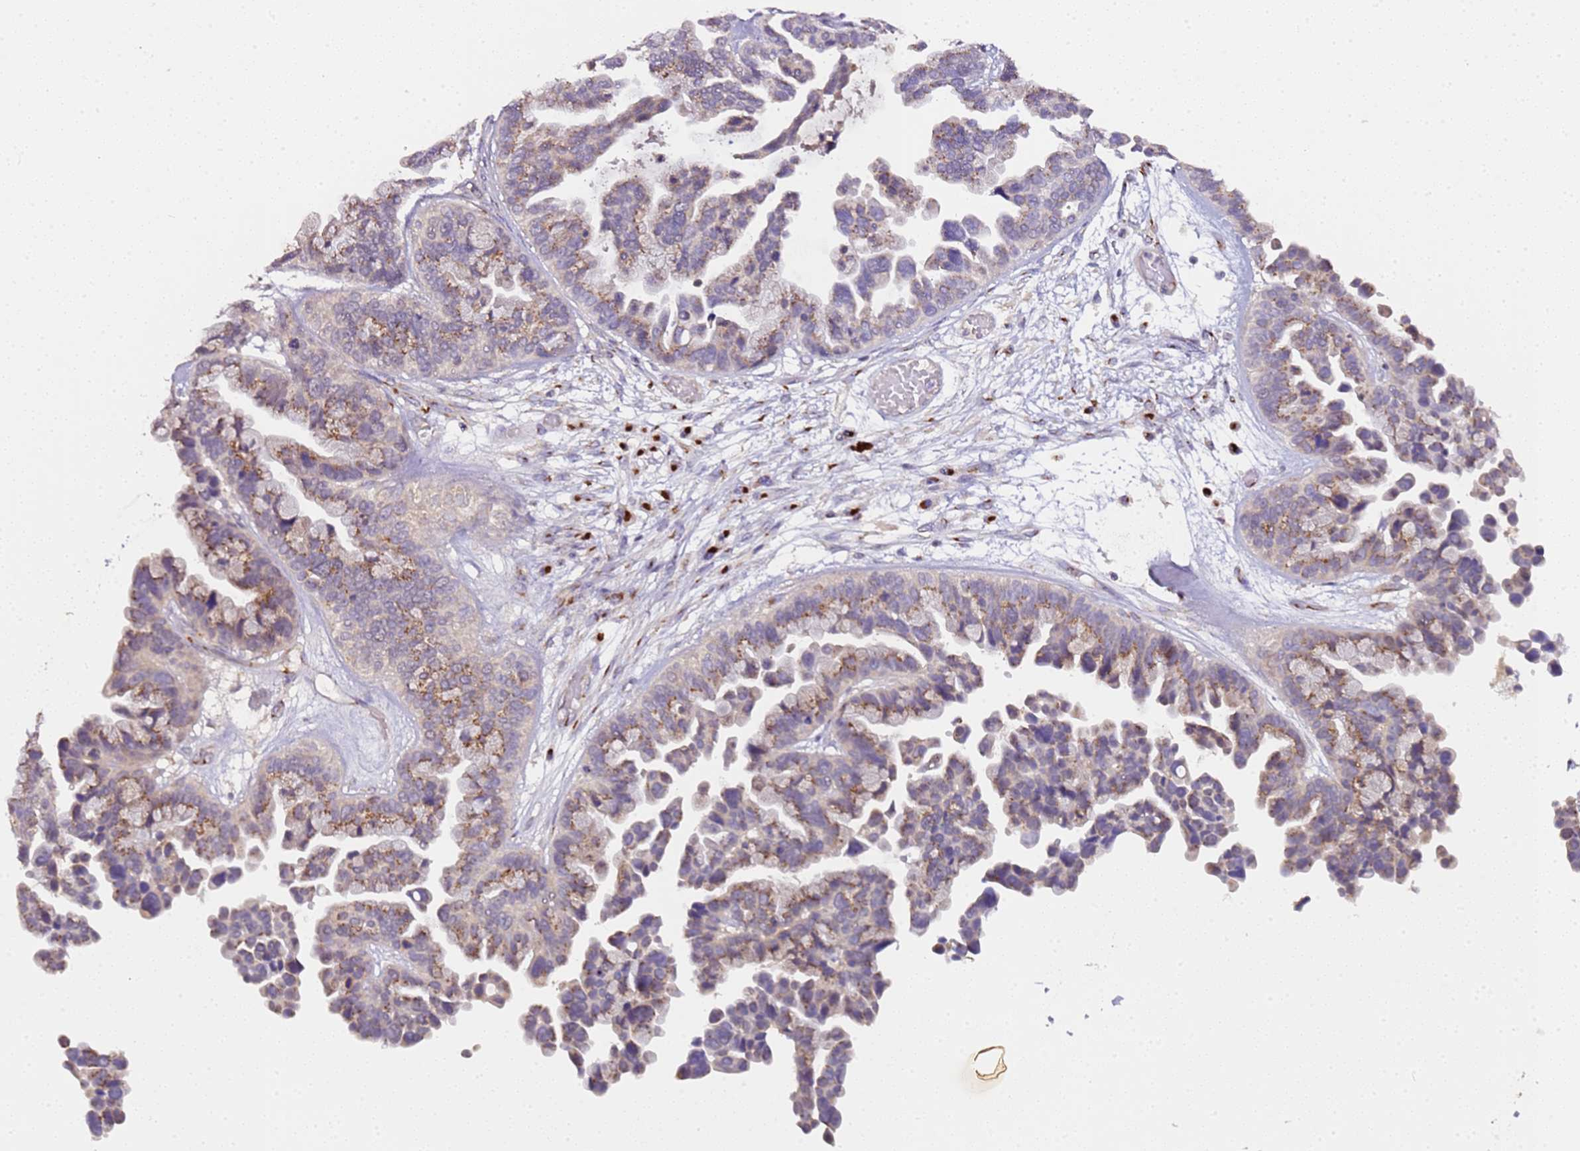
{"staining": {"intensity": "weak", "quantity": "25%-75%", "location": "cytoplasmic/membranous"}, "tissue": "ovarian cancer", "cell_type": "Tumor cells", "image_type": "cancer", "snomed": [{"axis": "morphology", "description": "Cystadenocarcinoma, serous, NOS"}, {"axis": "topography", "description": "Ovary"}], "caption": "Human ovarian cancer stained with a protein marker shows weak staining in tumor cells.", "gene": "MRPL49", "patient": {"sex": "female", "age": 56}}